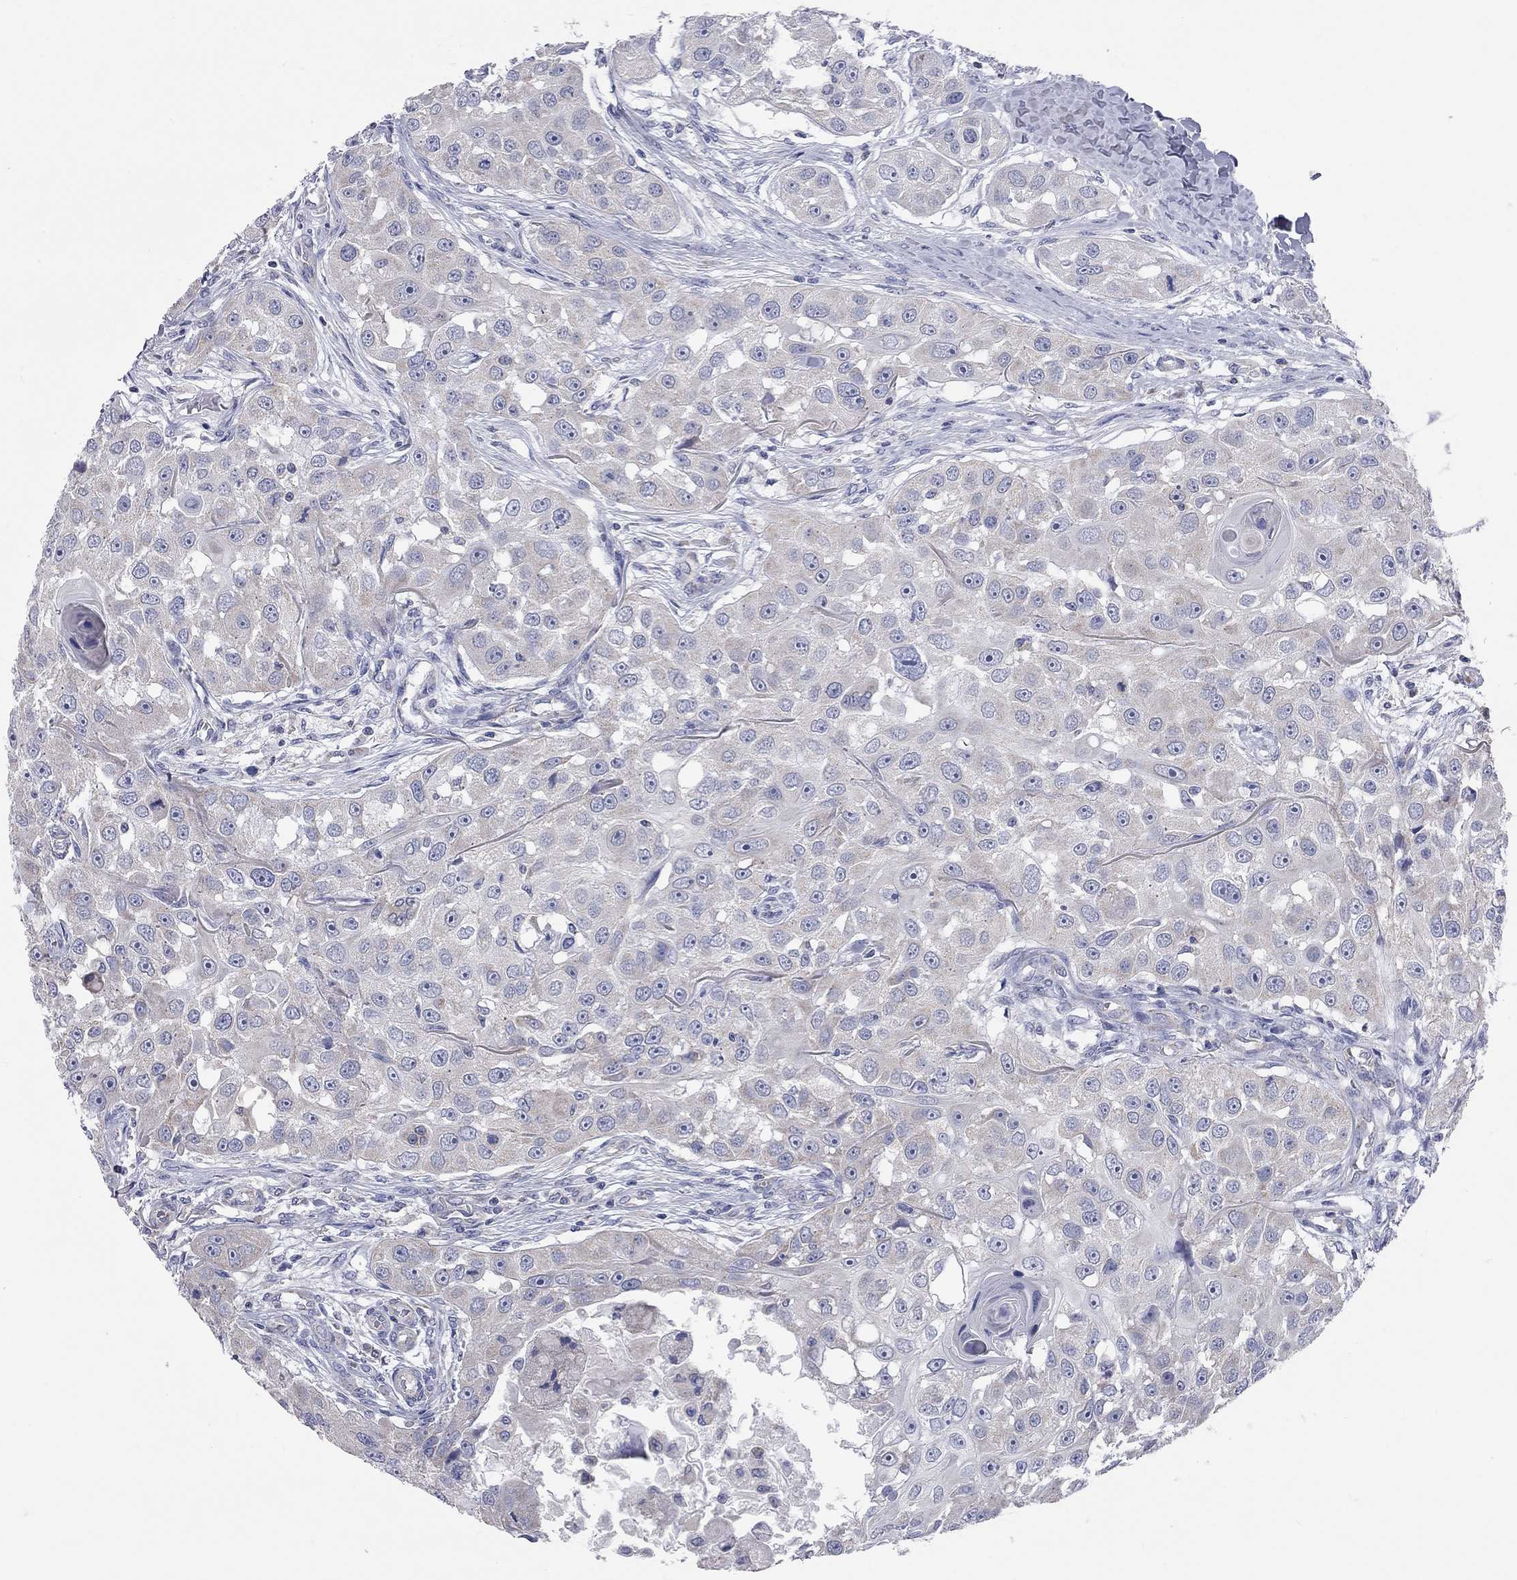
{"staining": {"intensity": "negative", "quantity": "none", "location": "none"}, "tissue": "head and neck cancer", "cell_type": "Tumor cells", "image_type": "cancer", "snomed": [{"axis": "morphology", "description": "Squamous cell carcinoma, NOS"}, {"axis": "topography", "description": "Head-Neck"}], "caption": "A photomicrograph of head and neck cancer (squamous cell carcinoma) stained for a protein exhibits no brown staining in tumor cells.", "gene": "CFAP161", "patient": {"sex": "male", "age": 51}}